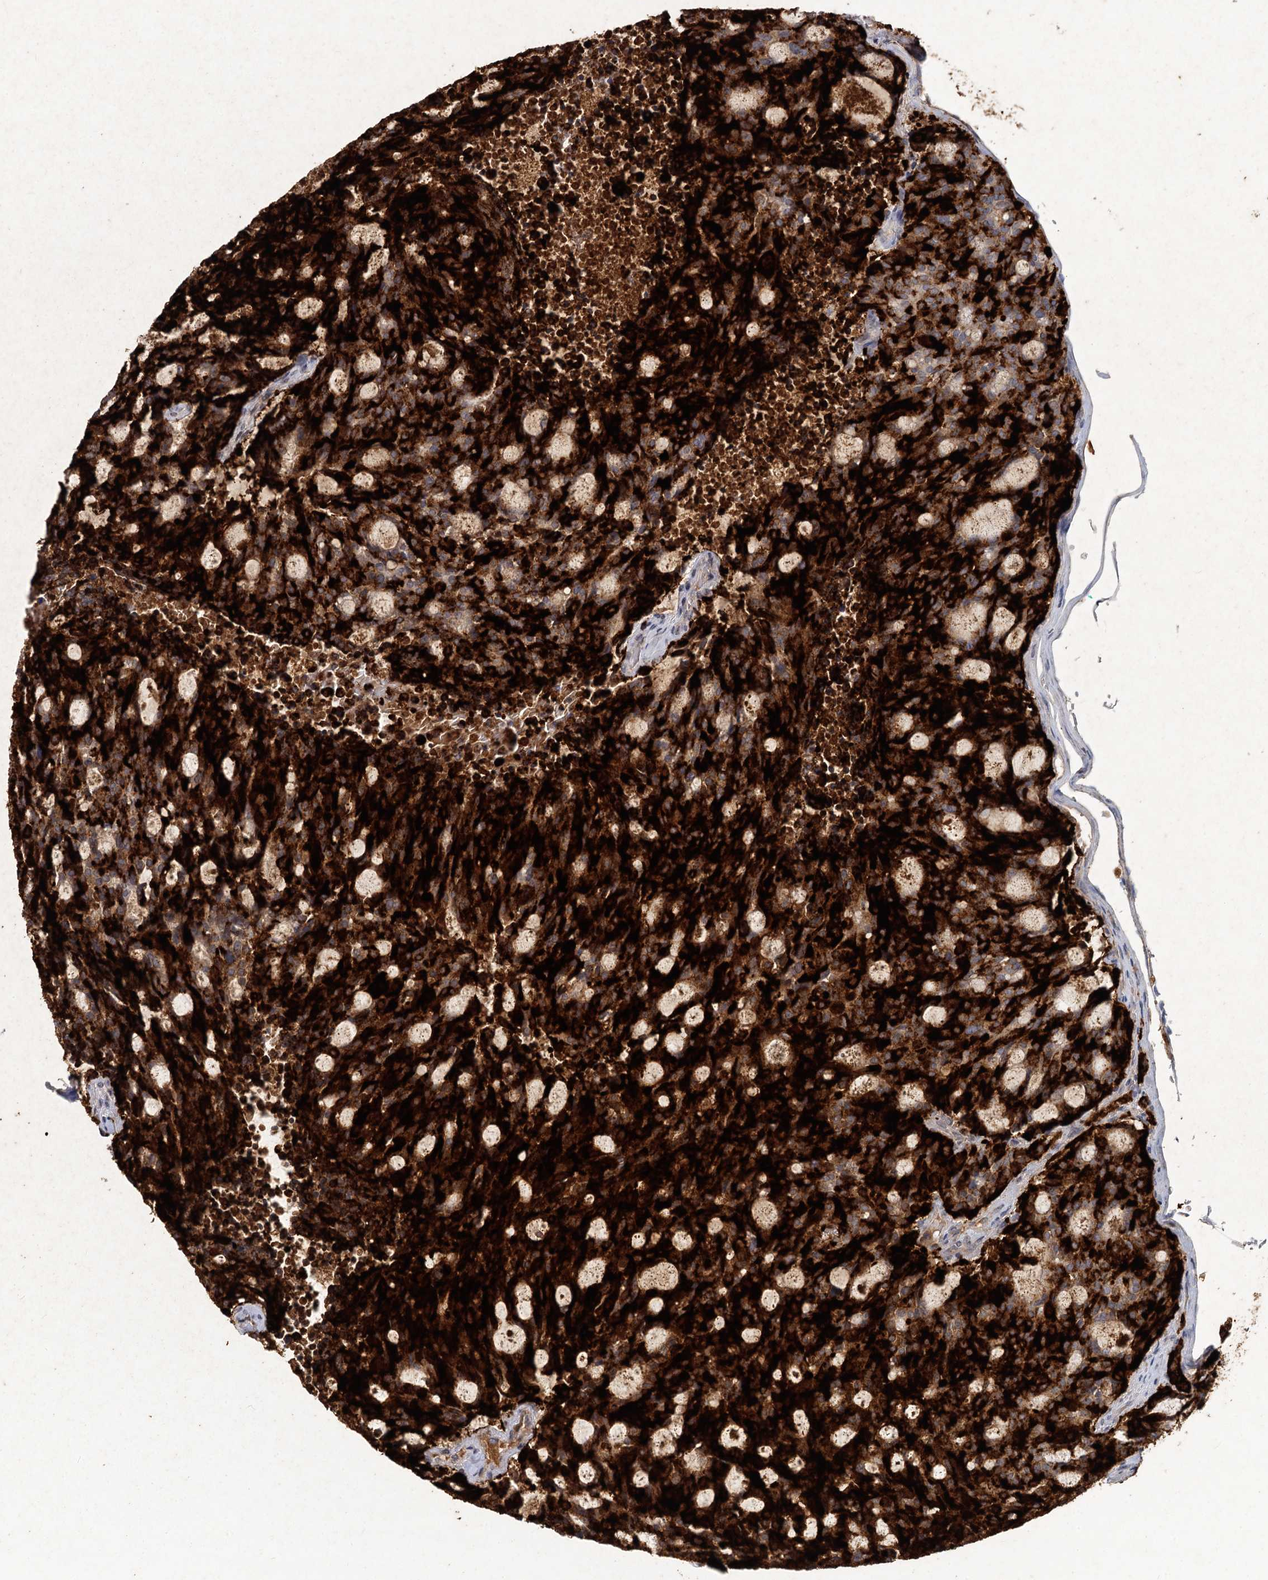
{"staining": {"intensity": "strong", "quantity": ">75%", "location": "cytoplasmic/membranous"}, "tissue": "carcinoid", "cell_type": "Tumor cells", "image_type": "cancer", "snomed": [{"axis": "morphology", "description": "Carcinoid, malignant, NOS"}, {"axis": "topography", "description": "Pancreas"}], "caption": "A high amount of strong cytoplasmic/membranous positivity is present in about >75% of tumor cells in carcinoid (malignant) tissue. (IHC, brightfield microscopy, high magnification).", "gene": "CHGA", "patient": {"sex": "female", "age": 54}}